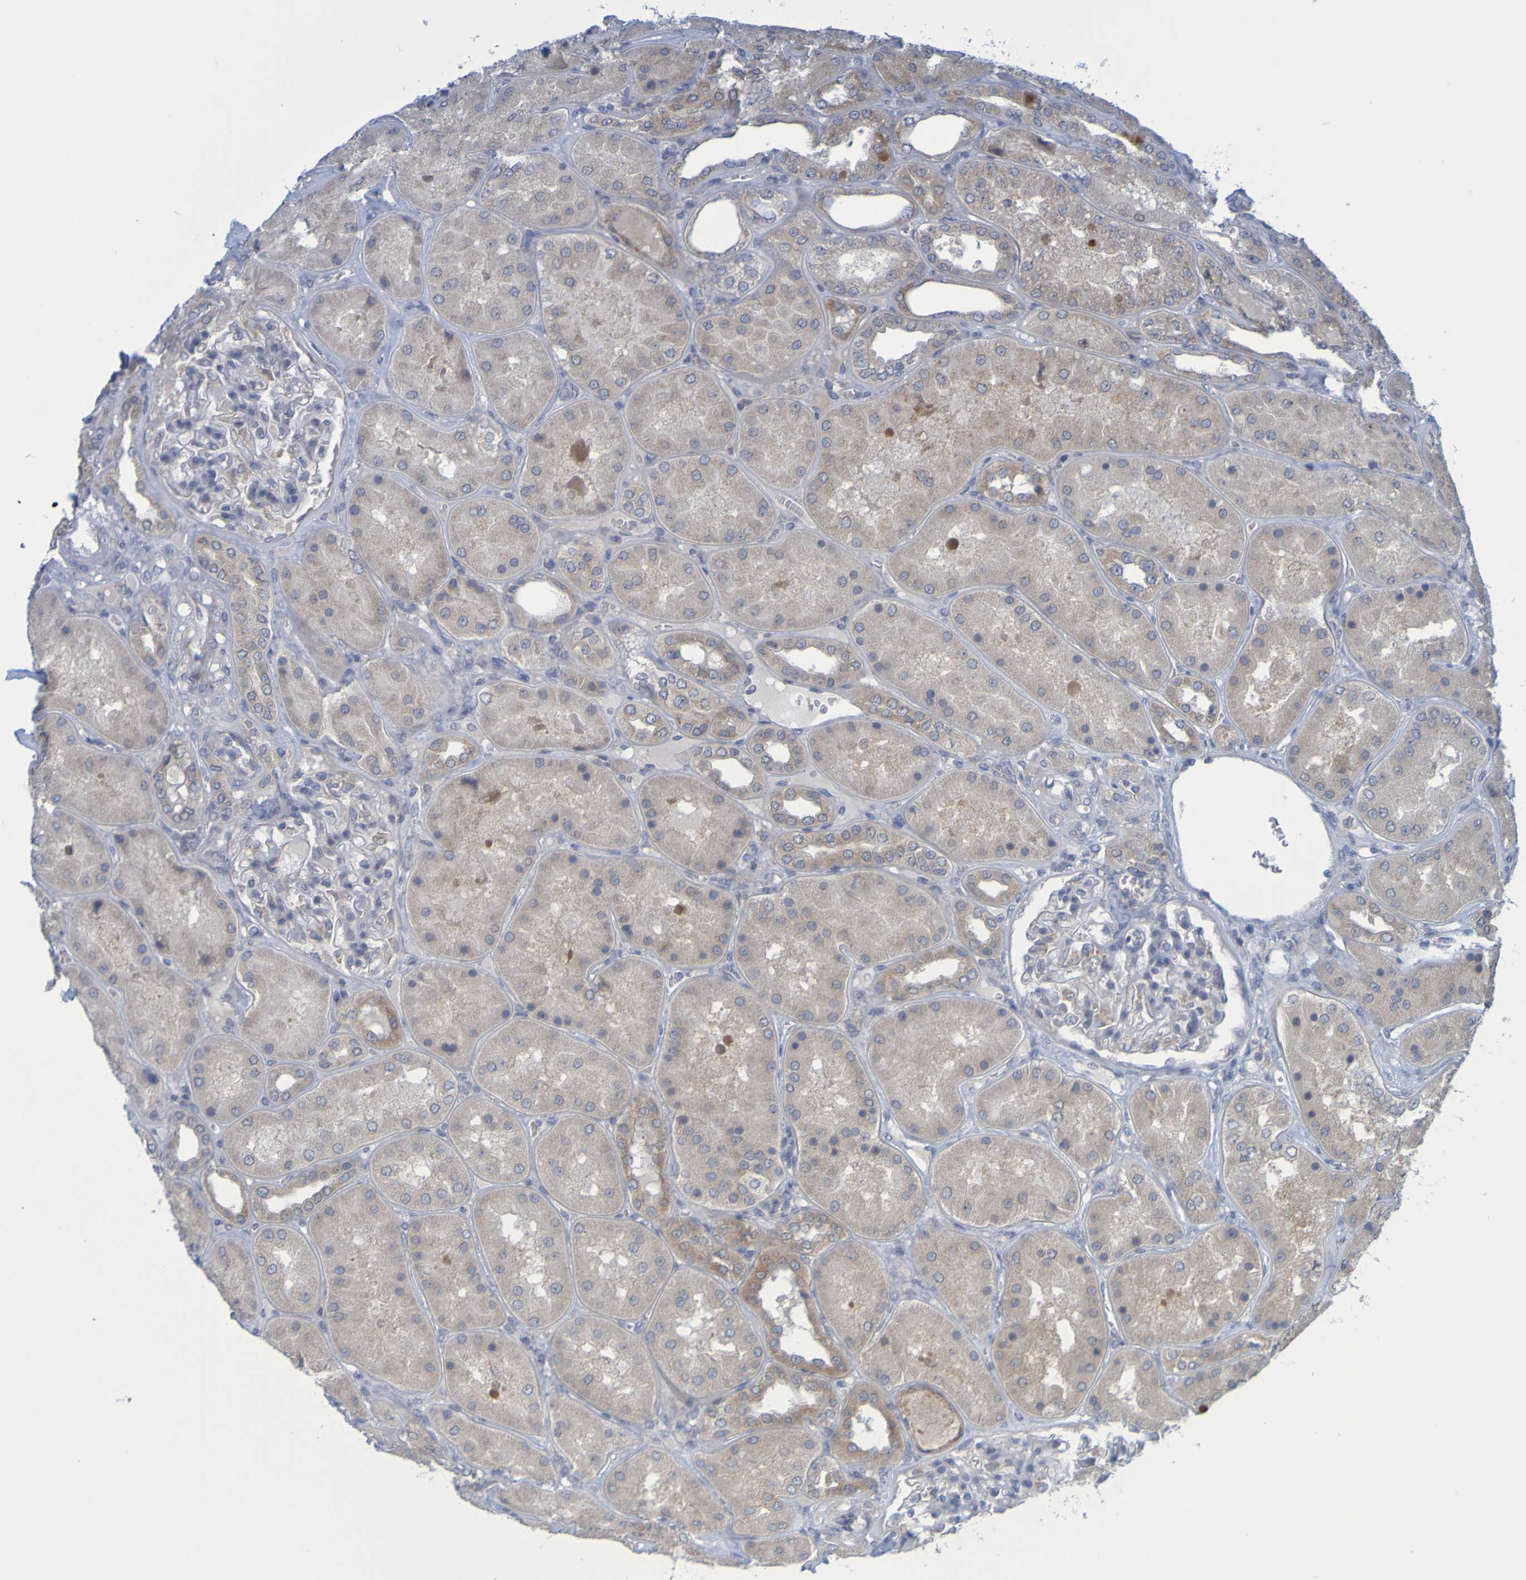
{"staining": {"intensity": "moderate", "quantity": "<25%", "location": "cytoplasmic/membranous,nuclear"}, "tissue": "kidney", "cell_type": "Cells in glomeruli", "image_type": "normal", "snomed": [{"axis": "morphology", "description": "Normal tissue, NOS"}, {"axis": "topography", "description": "Kidney"}], "caption": "A high-resolution image shows IHC staining of normal kidney, which demonstrates moderate cytoplasmic/membranous,nuclear staining in about <25% of cells in glomeruli.", "gene": "MOGS", "patient": {"sex": "female", "age": 56}}